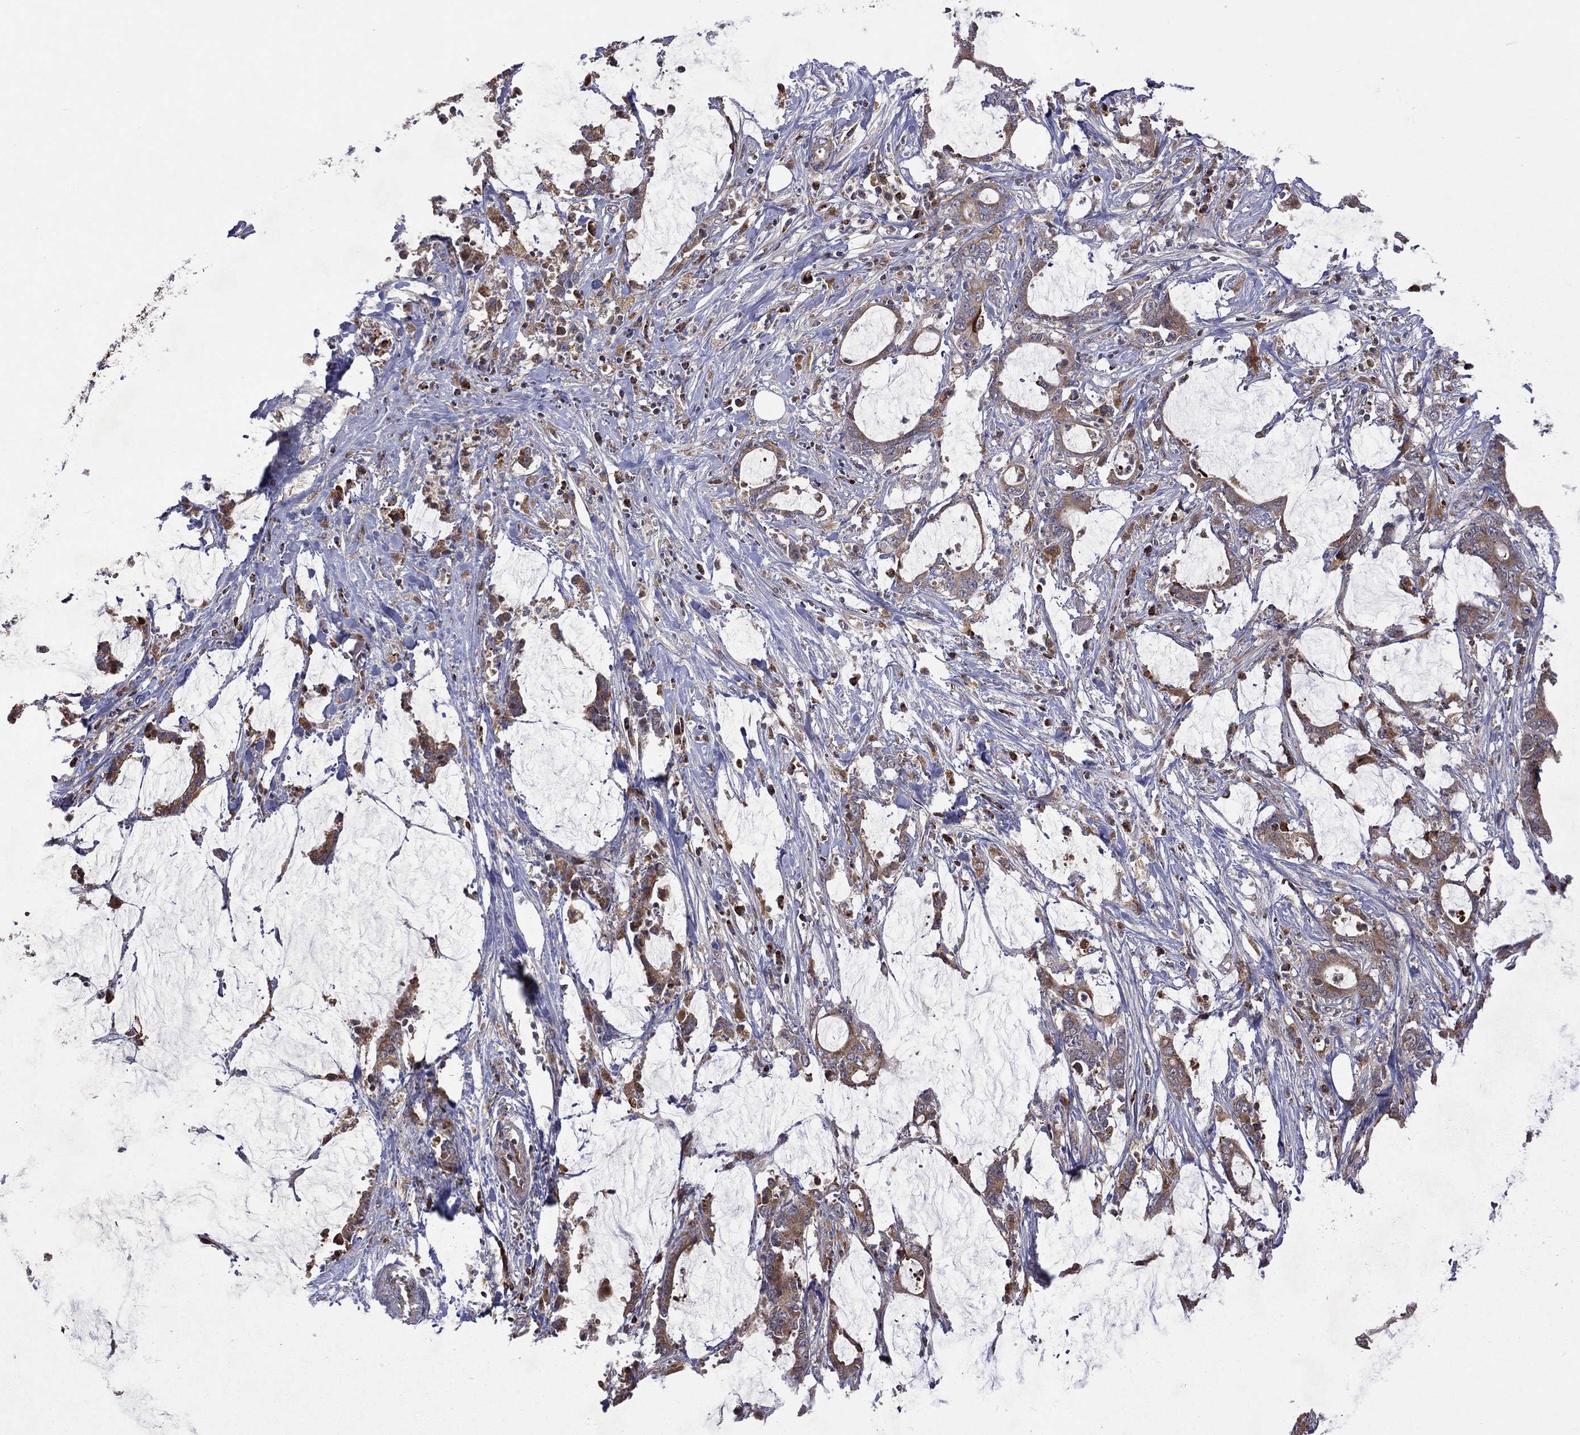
{"staining": {"intensity": "moderate", "quantity": "25%-75%", "location": "cytoplasmic/membranous"}, "tissue": "stomach cancer", "cell_type": "Tumor cells", "image_type": "cancer", "snomed": [{"axis": "morphology", "description": "Adenocarcinoma, NOS"}, {"axis": "topography", "description": "Stomach, upper"}], "caption": "Immunohistochemical staining of human adenocarcinoma (stomach) demonstrates moderate cytoplasmic/membranous protein expression in about 25%-75% of tumor cells. (DAB (3,3'-diaminobenzidine) IHC, brown staining for protein, blue staining for nuclei).", "gene": "STARD3", "patient": {"sex": "male", "age": 68}}